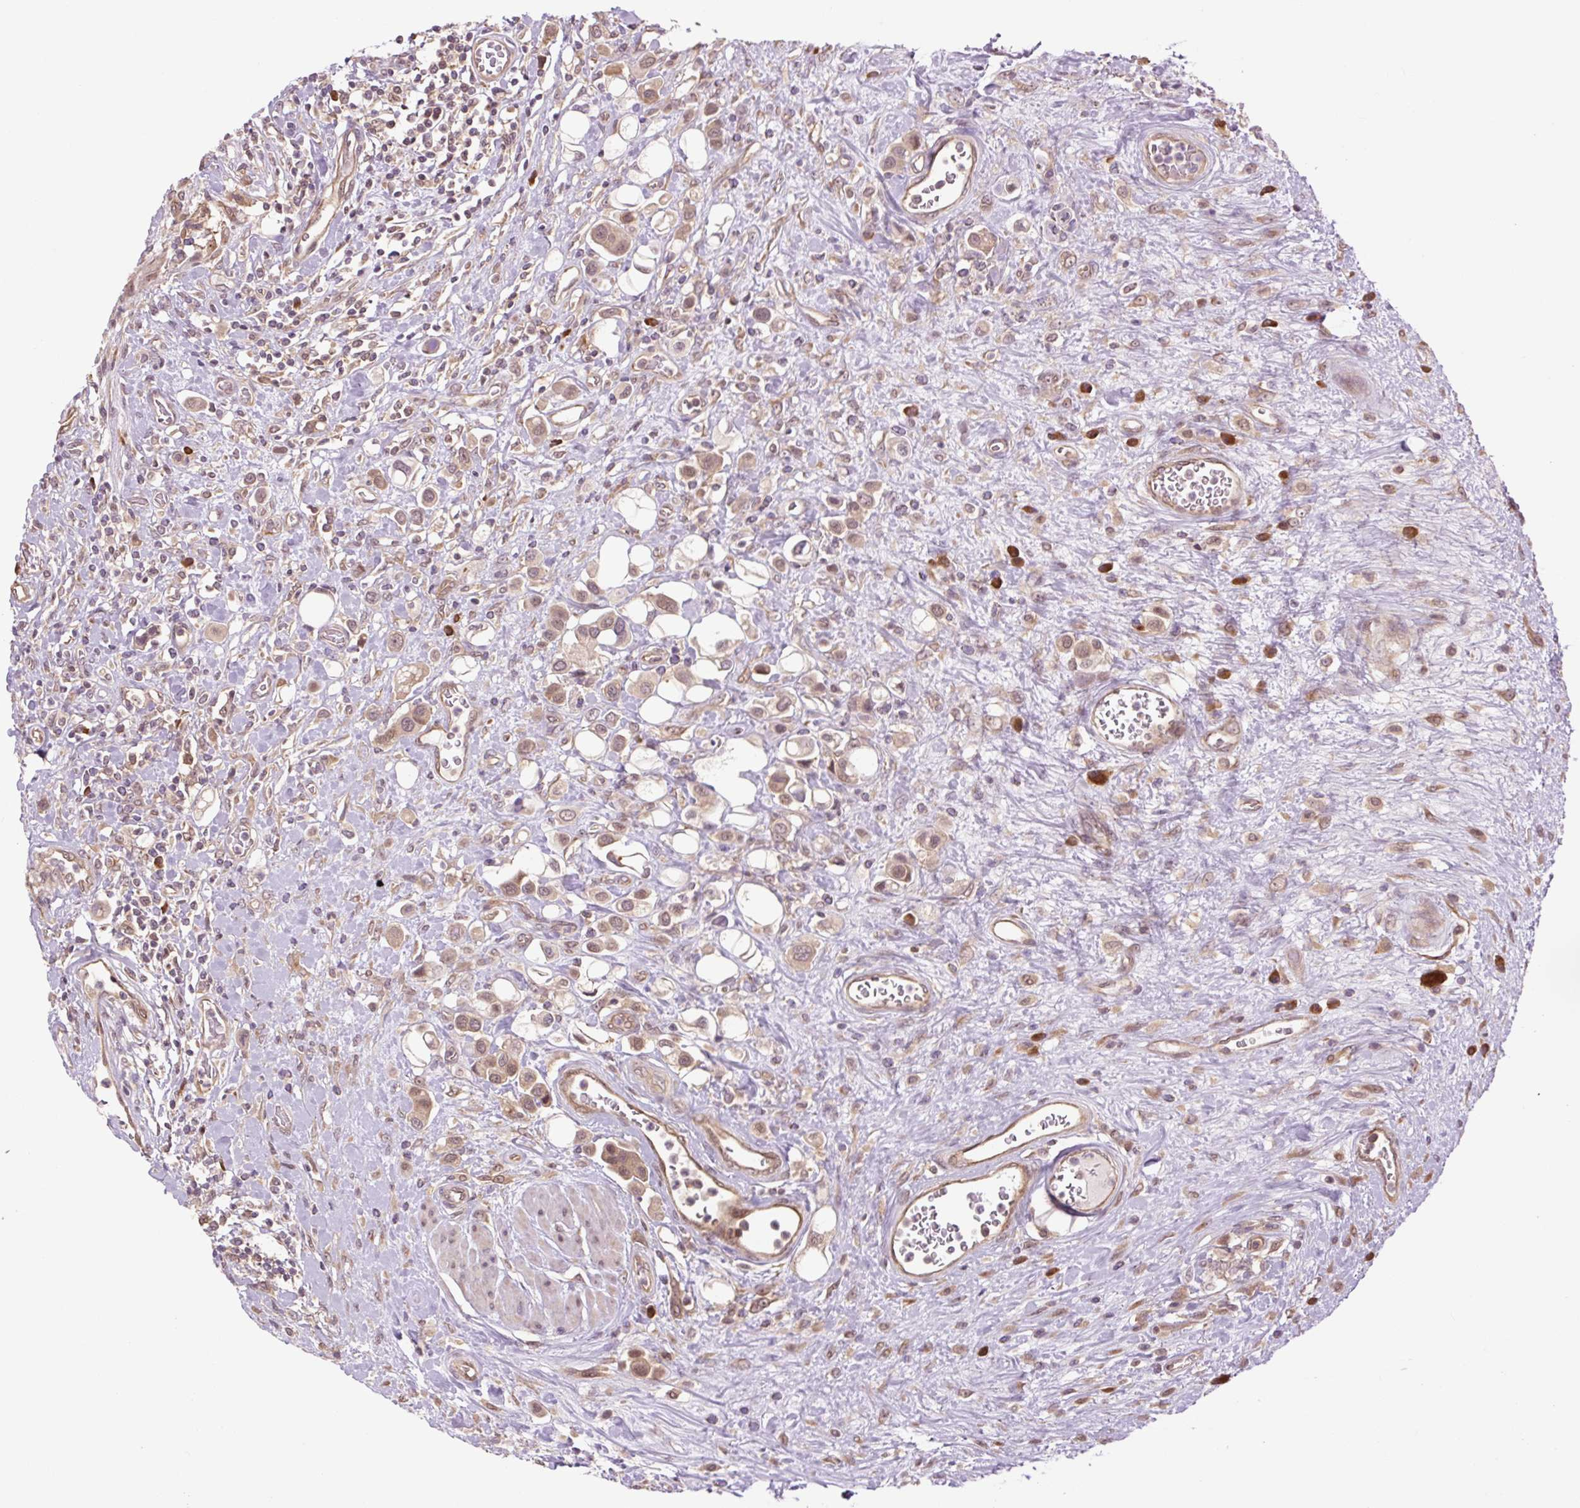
{"staining": {"intensity": "weak", "quantity": ">75%", "location": "cytoplasmic/membranous,nuclear"}, "tissue": "urothelial cancer", "cell_type": "Tumor cells", "image_type": "cancer", "snomed": [{"axis": "morphology", "description": "Urothelial carcinoma, High grade"}, {"axis": "topography", "description": "Urinary bladder"}], "caption": "Brown immunohistochemical staining in urothelial cancer shows weak cytoplasmic/membranous and nuclear expression in about >75% of tumor cells.", "gene": "TPT1", "patient": {"sex": "male", "age": 50}}